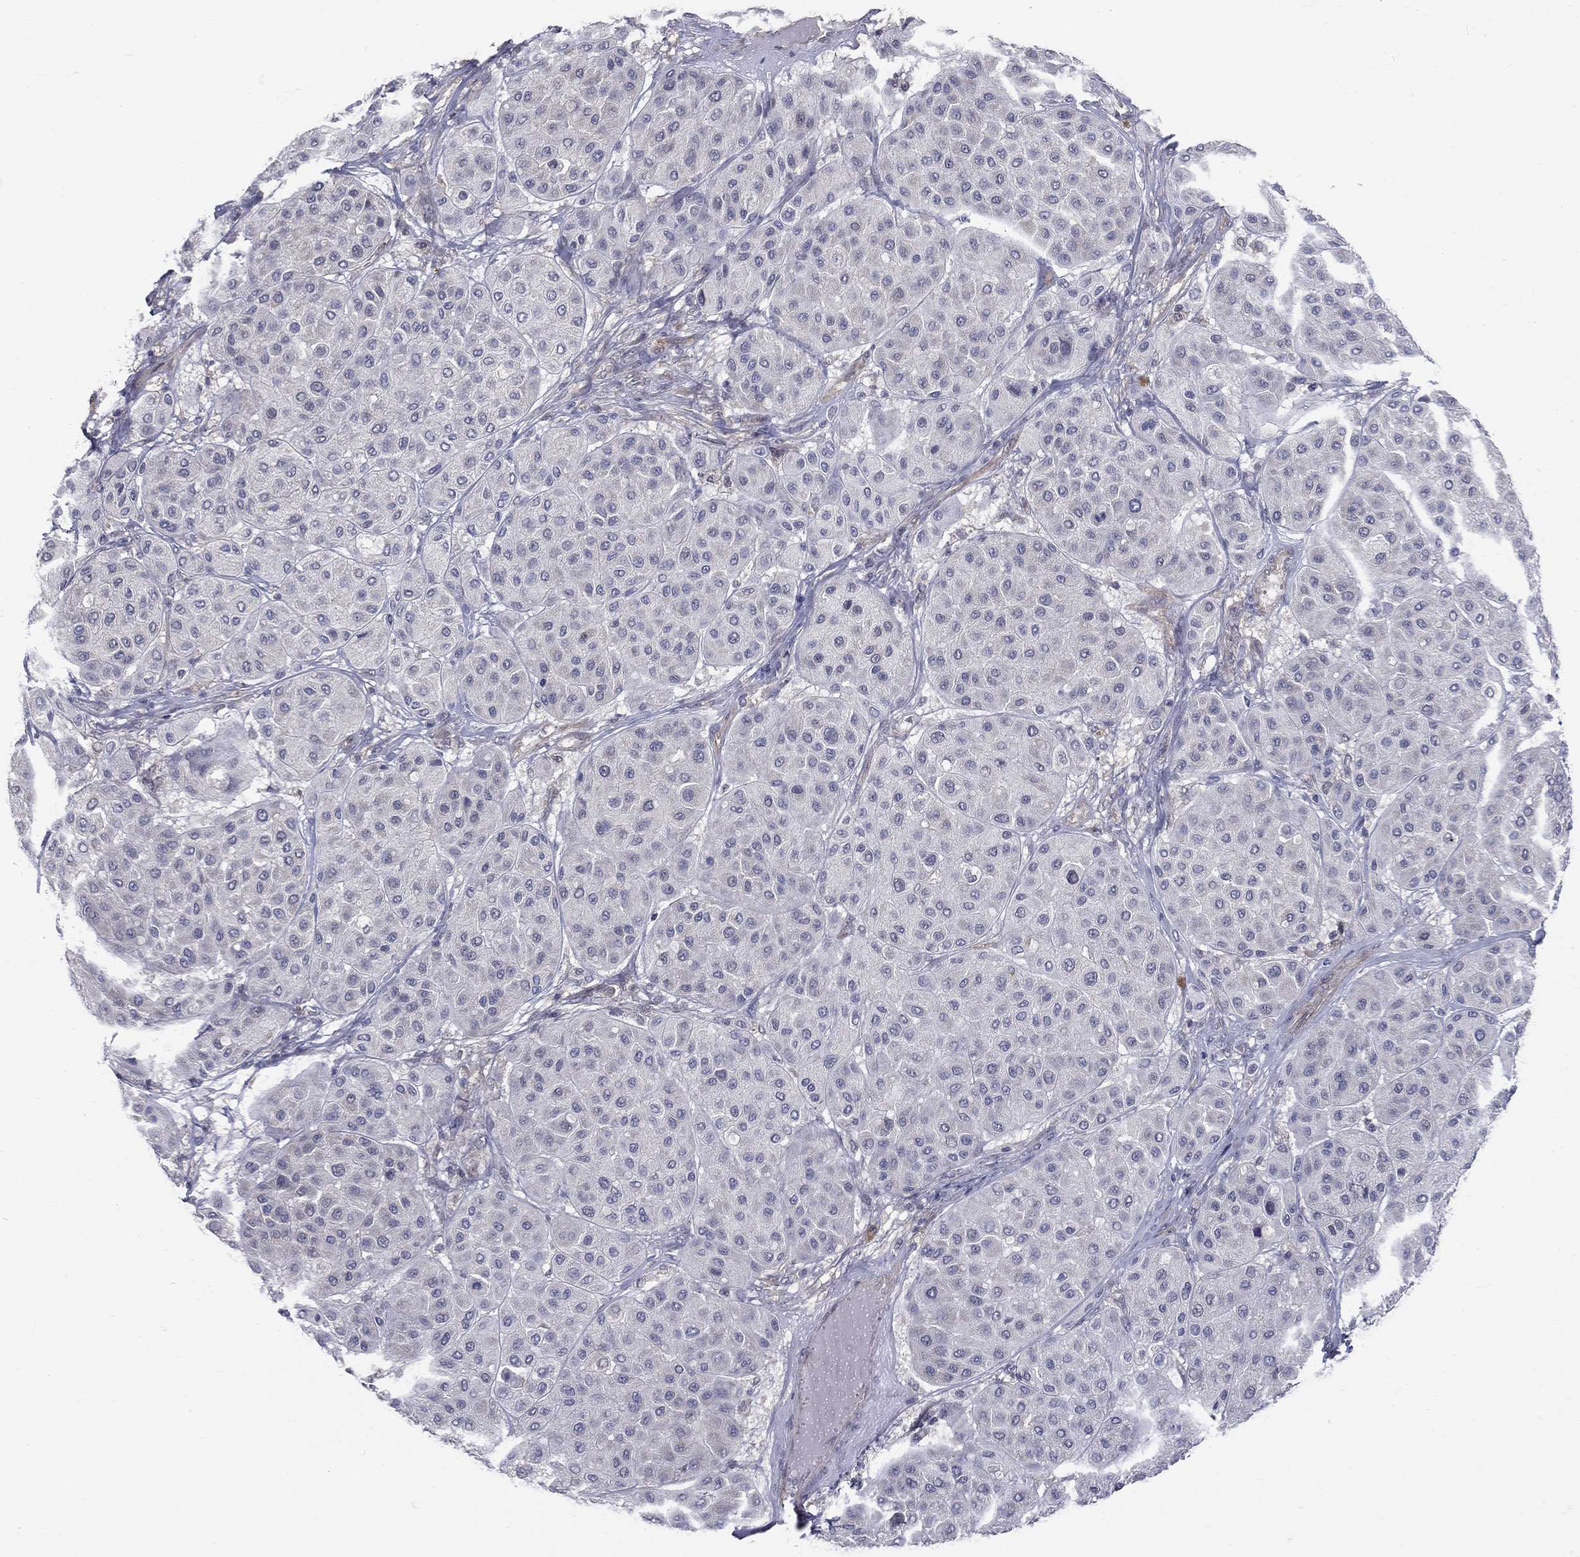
{"staining": {"intensity": "negative", "quantity": "none", "location": "none"}, "tissue": "melanoma", "cell_type": "Tumor cells", "image_type": "cancer", "snomed": [{"axis": "morphology", "description": "Malignant melanoma, Metastatic site"}, {"axis": "topography", "description": "Smooth muscle"}], "caption": "High power microscopy image of an immunohistochemistry image of malignant melanoma (metastatic site), revealing no significant positivity in tumor cells.", "gene": "DLG4", "patient": {"sex": "male", "age": 41}}